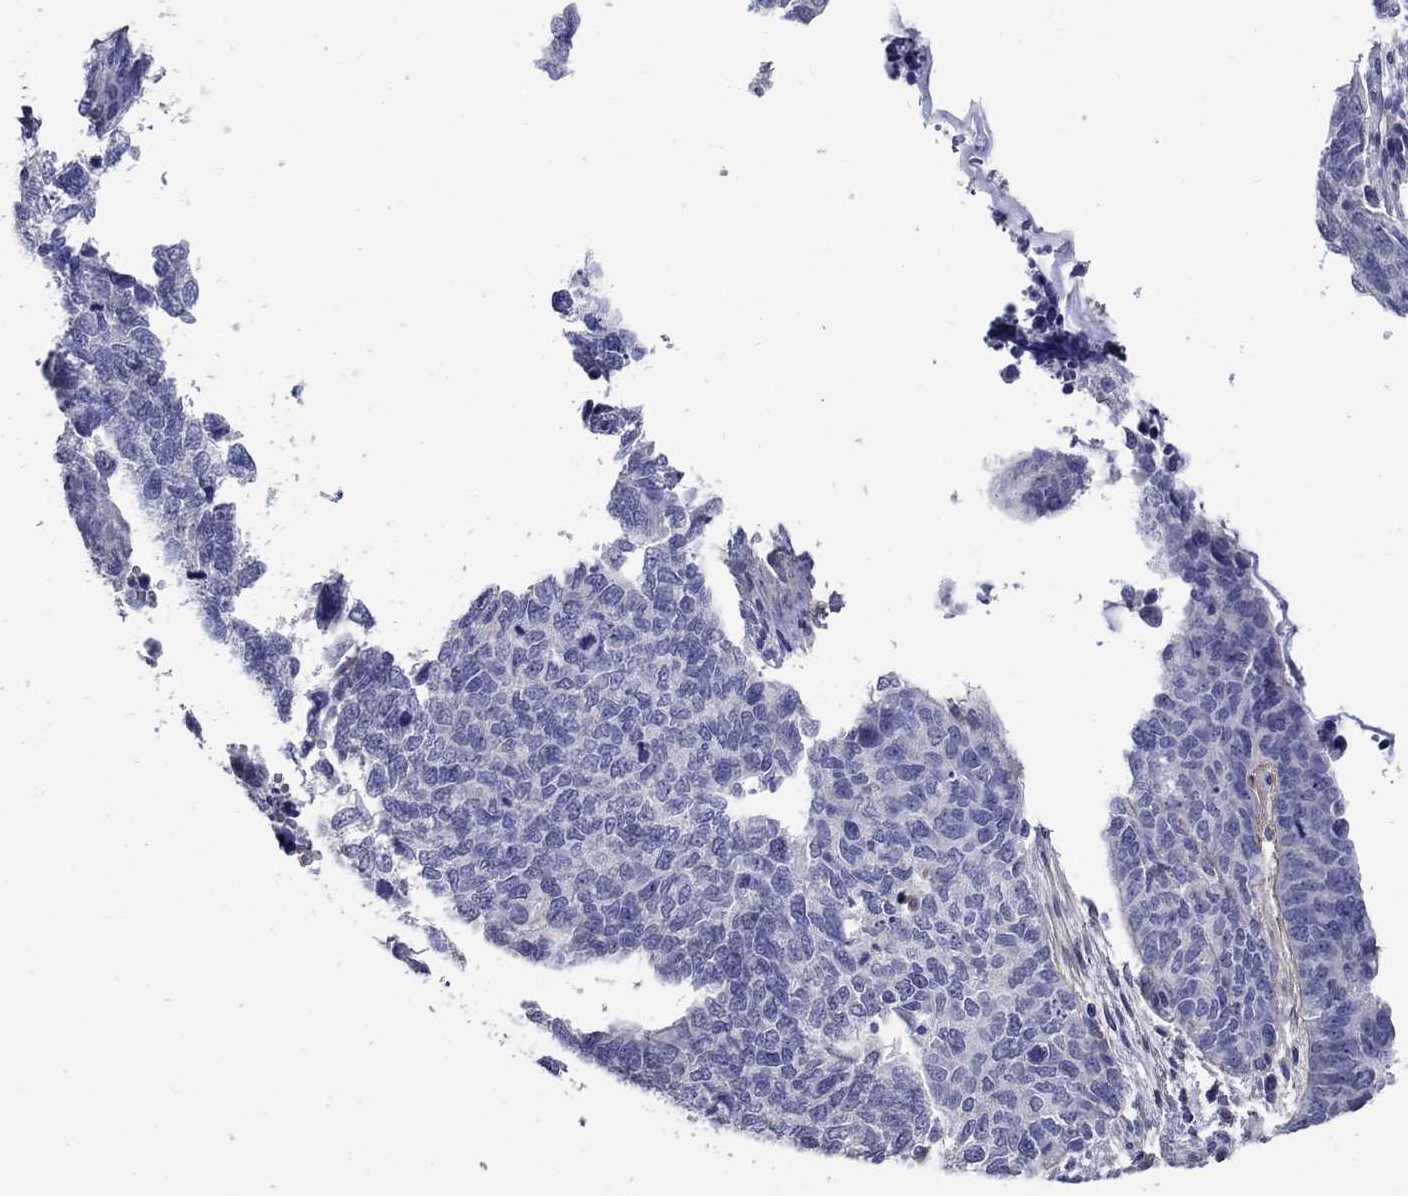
{"staining": {"intensity": "negative", "quantity": "none", "location": "none"}, "tissue": "cervical cancer", "cell_type": "Tumor cells", "image_type": "cancer", "snomed": [{"axis": "morphology", "description": "Squamous cell carcinoma, NOS"}, {"axis": "topography", "description": "Cervix"}], "caption": "IHC of cervical squamous cell carcinoma demonstrates no positivity in tumor cells.", "gene": "ANXA10", "patient": {"sex": "female", "age": 63}}